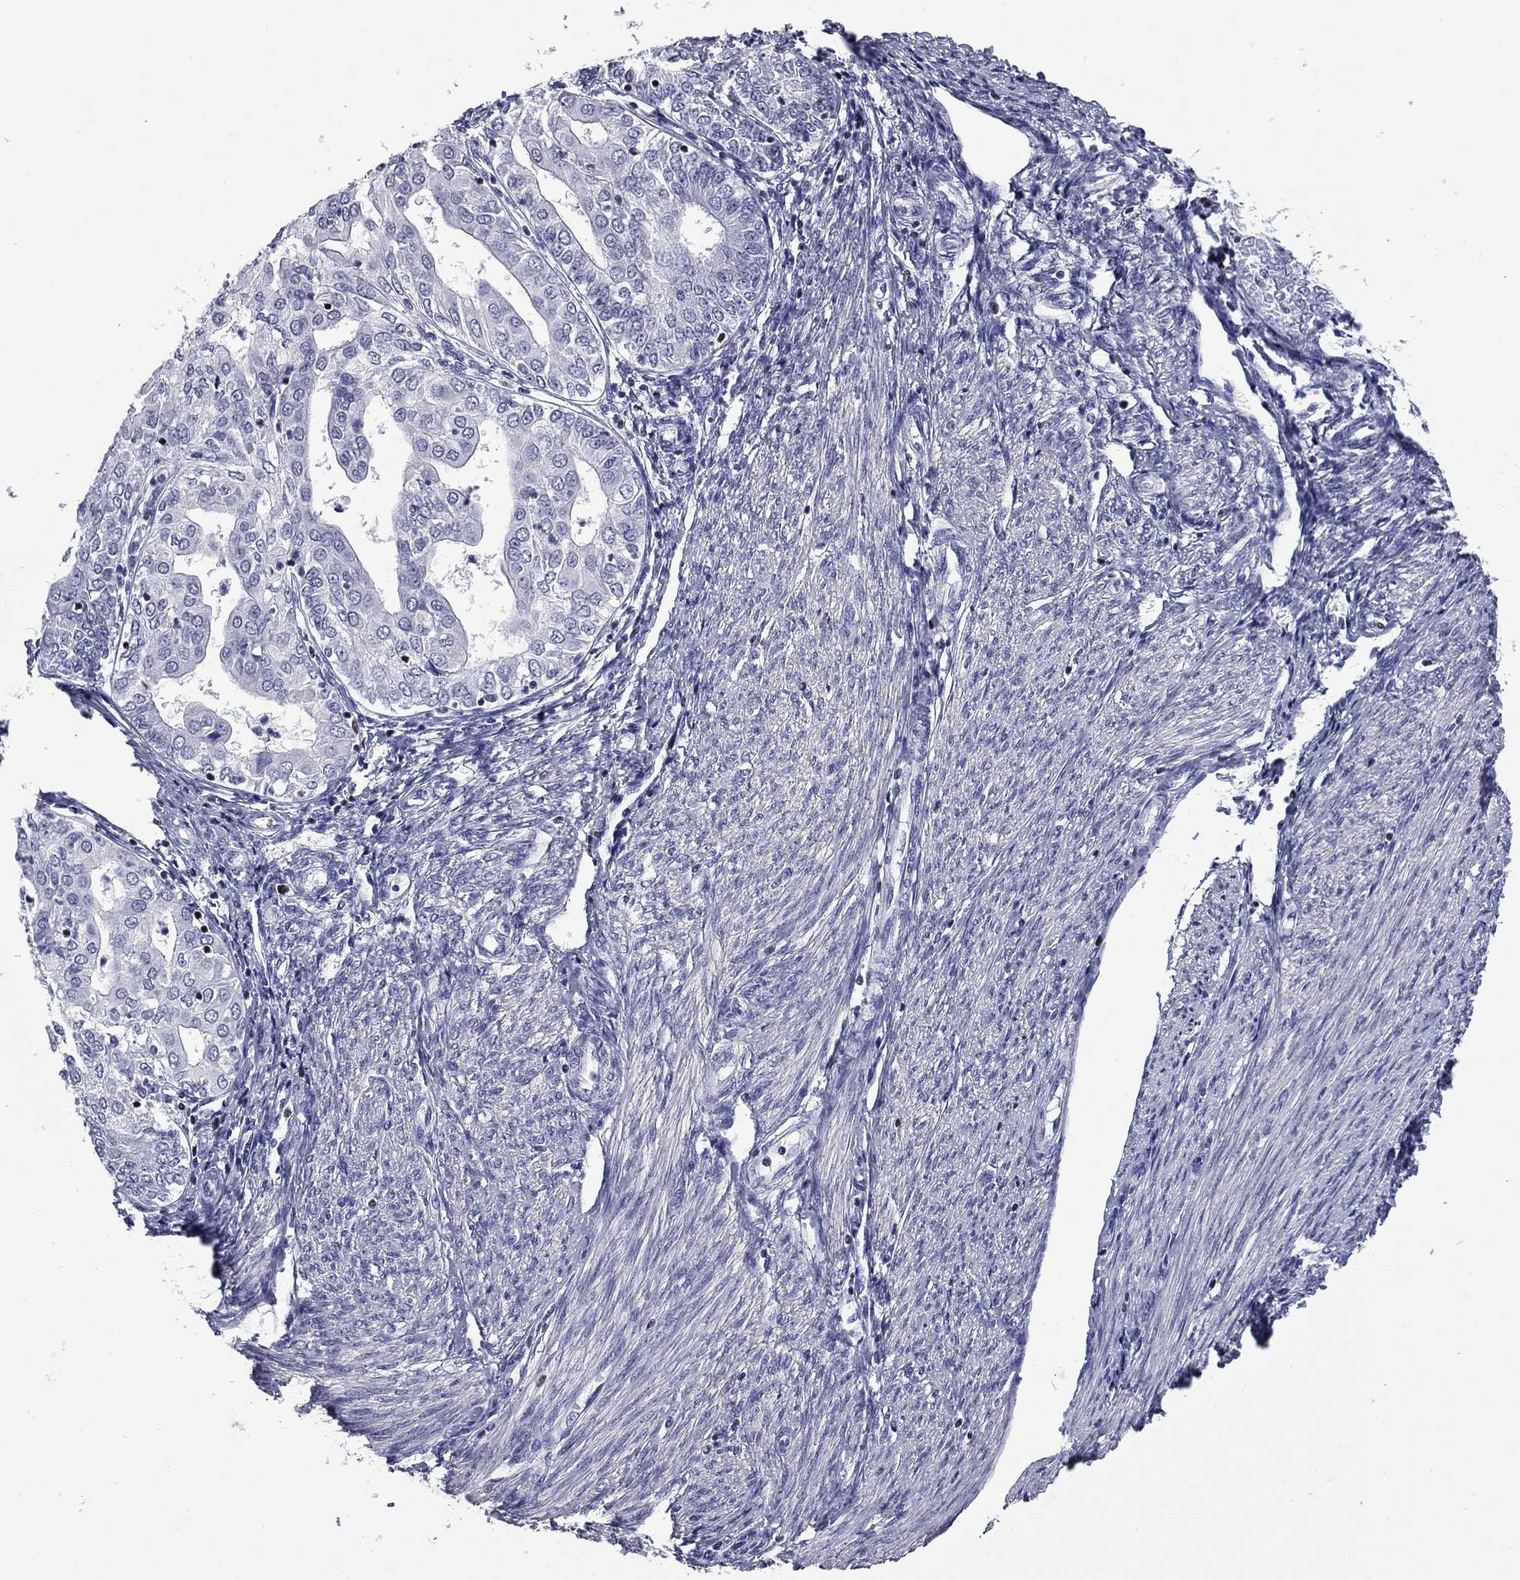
{"staining": {"intensity": "negative", "quantity": "none", "location": "none"}, "tissue": "endometrial cancer", "cell_type": "Tumor cells", "image_type": "cancer", "snomed": [{"axis": "morphology", "description": "Adenocarcinoma, NOS"}, {"axis": "topography", "description": "Endometrium"}], "caption": "Immunohistochemistry (IHC) of human adenocarcinoma (endometrial) reveals no expression in tumor cells.", "gene": "IKZF3", "patient": {"sex": "female", "age": 68}}